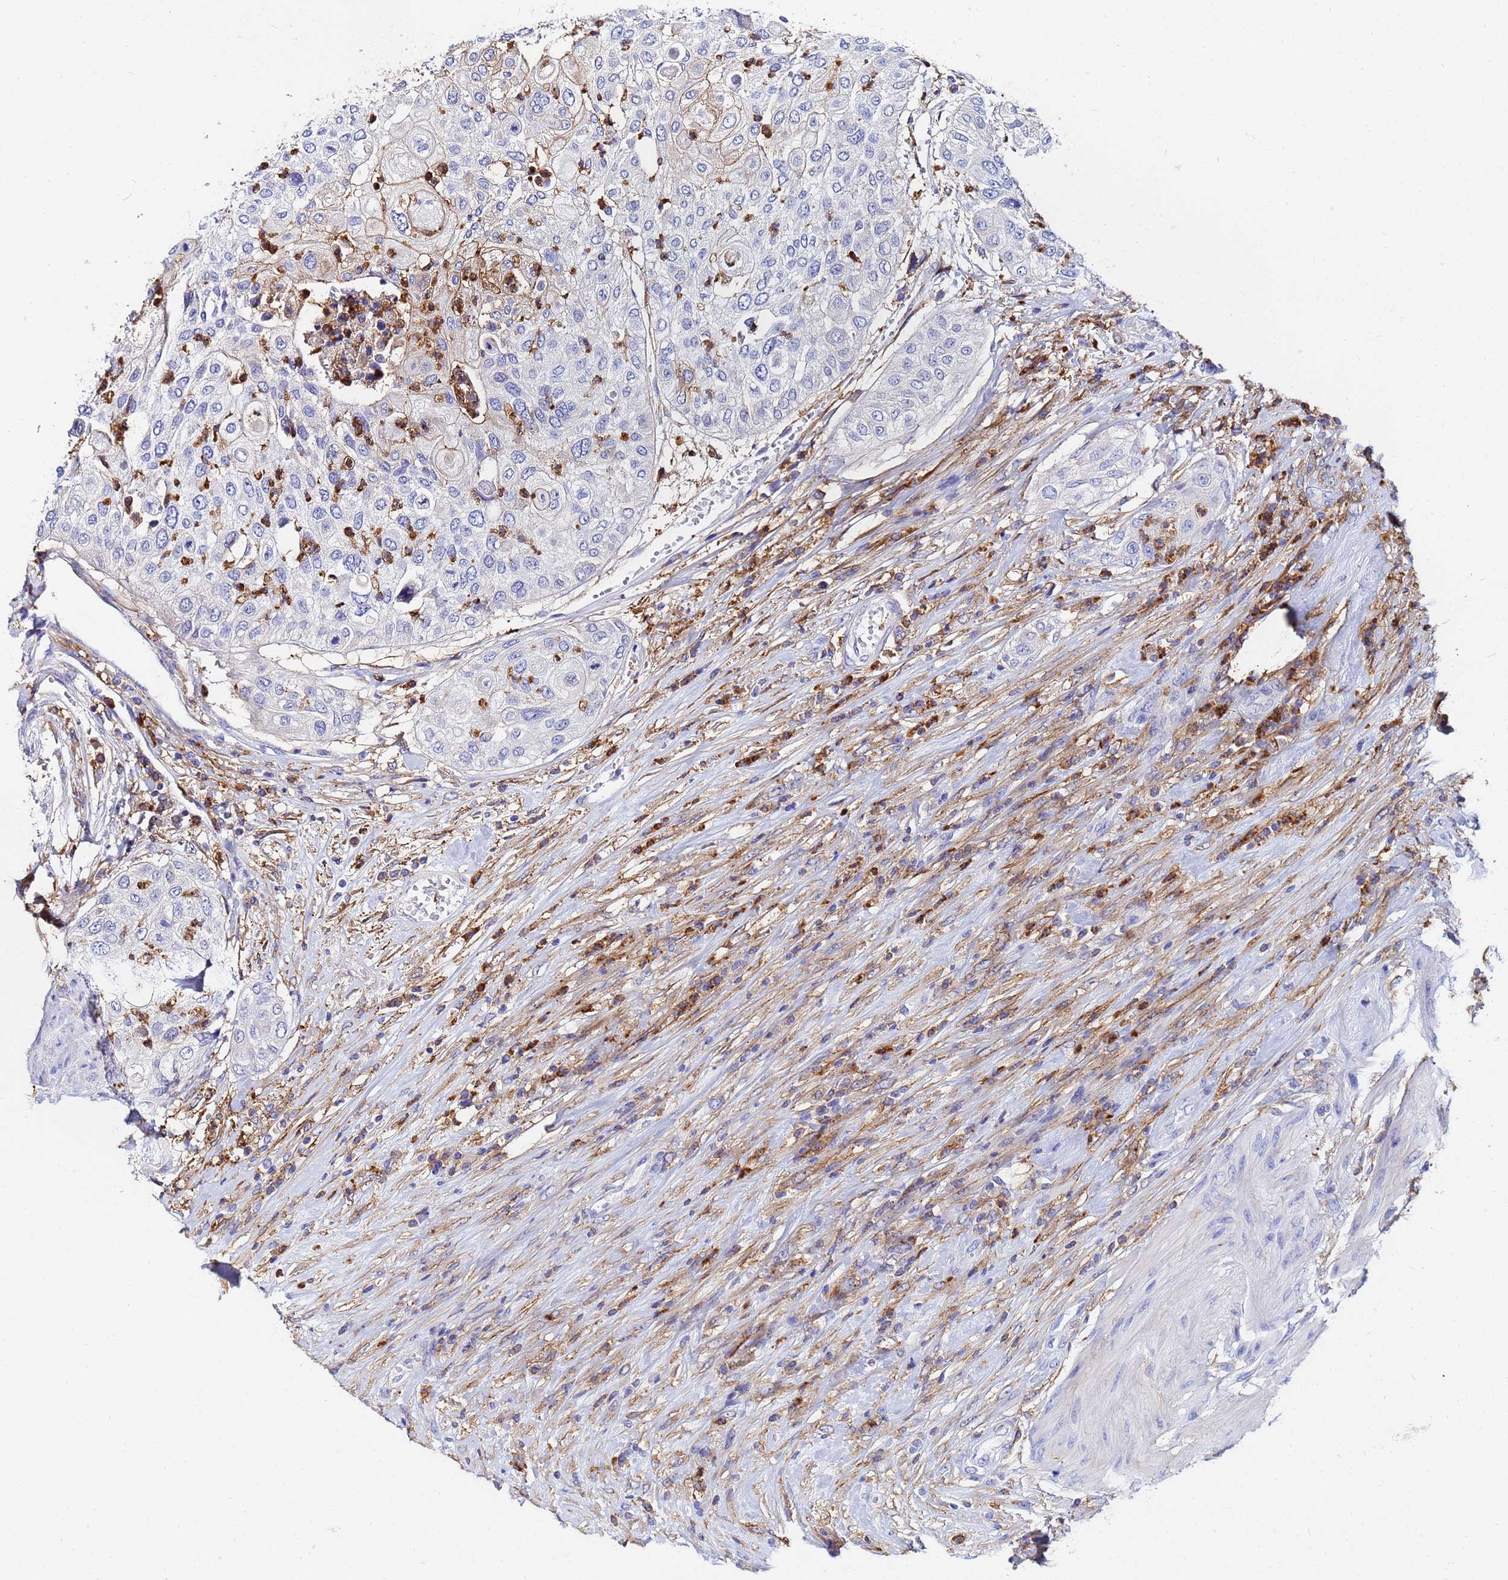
{"staining": {"intensity": "negative", "quantity": "none", "location": "none"}, "tissue": "urothelial cancer", "cell_type": "Tumor cells", "image_type": "cancer", "snomed": [{"axis": "morphology", "description": "Urothelial carcinoma, High grade"}, {"axis": "topography", "description": "Urinary bladder"}], "caption": "Immunohistochemistry of human urothelial cancer demonstrates no positivity in tumor cells. Nuclei are stained in blue.", "gene": "BASP1", "patient": {"sex": "female", "age": 79}}